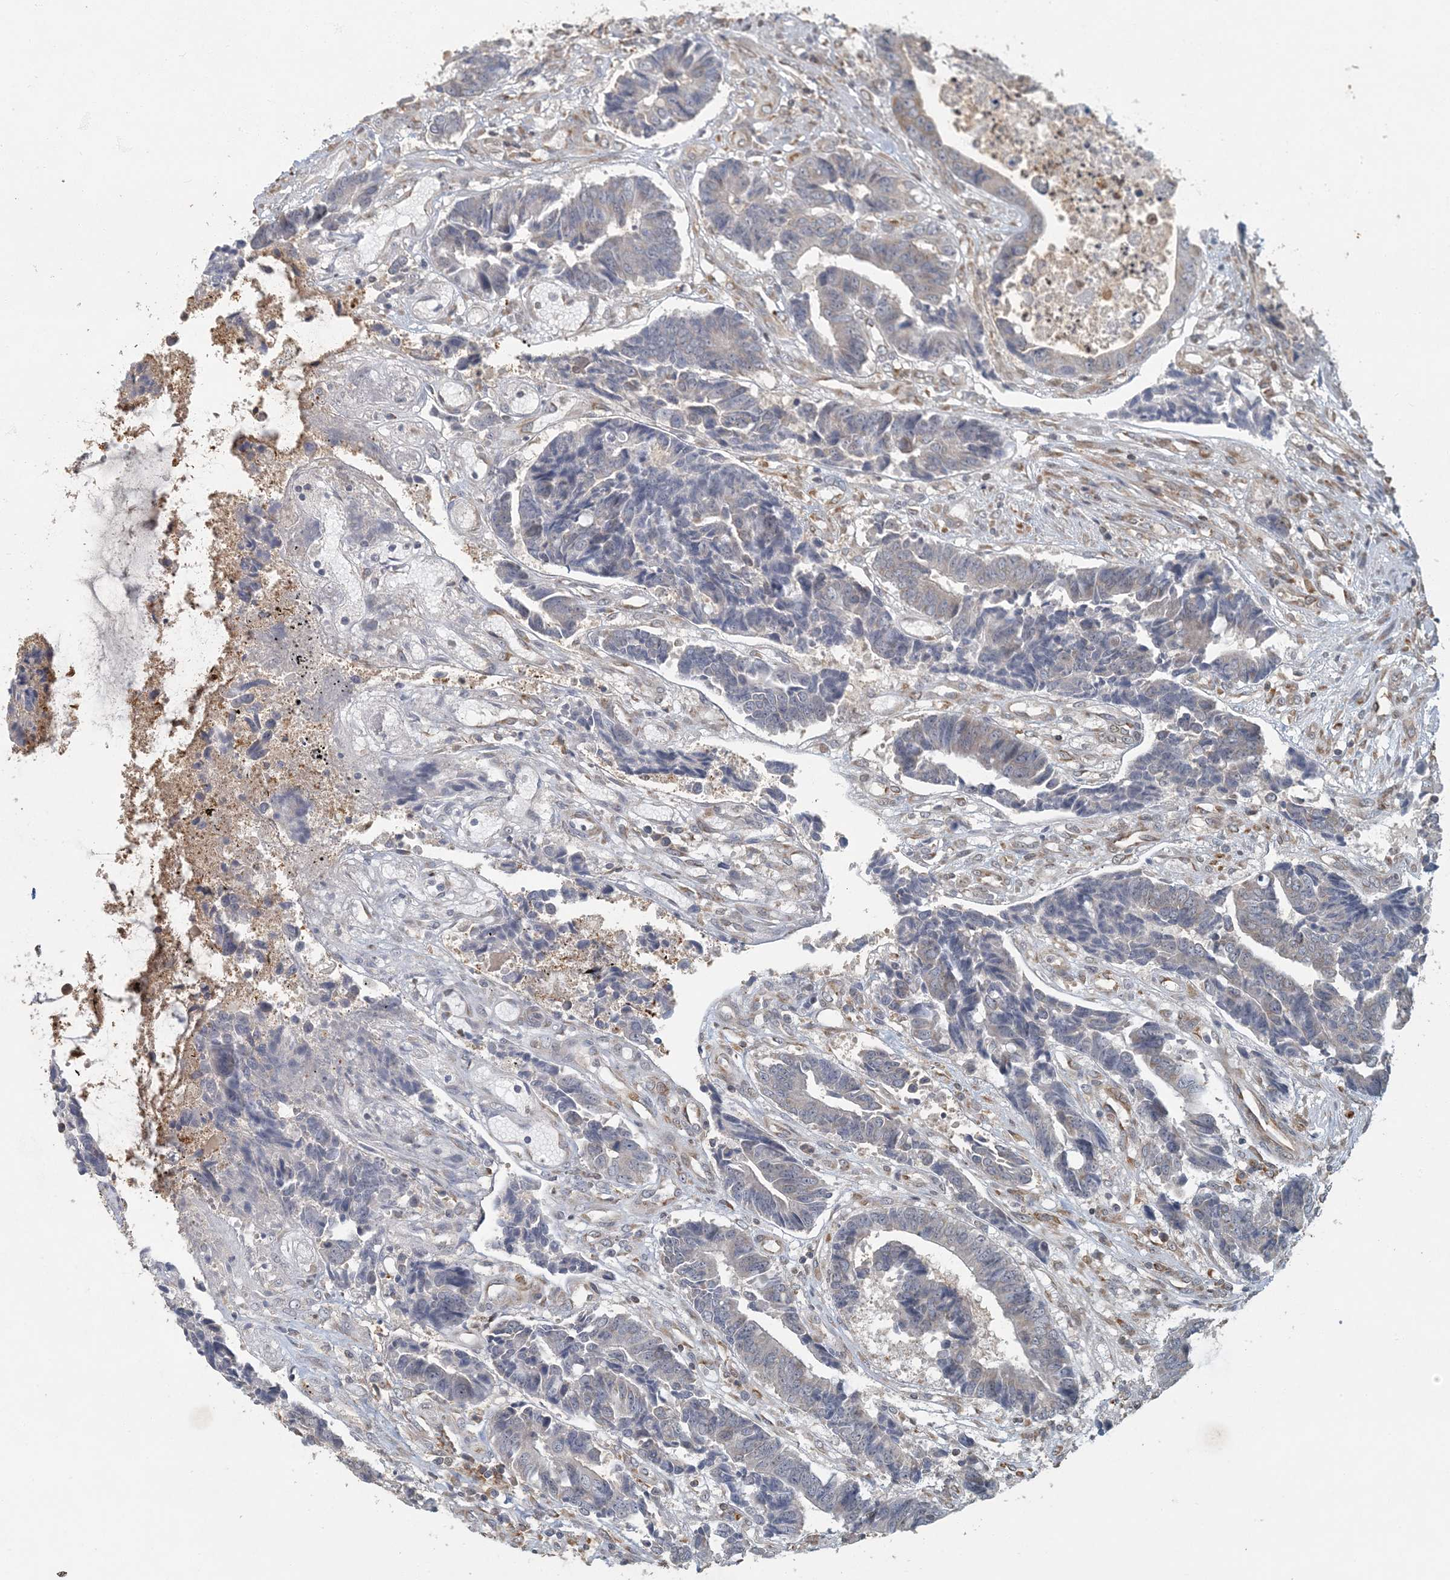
{"staining": {"intensity": "weak", "quantity": "<25%", "location": "cytoplasmic/membranous"}, "tissue": "colorectal cancer", "cell_type": "Tumor cells", "image_type": "cancer", "snomed": [{"axis": "morphology", "description": "Adenocarcinoma, NOS"}, {"axis": "topography", "description": "Rectum"}], "caption": "Immunohistochemistry micrograph of human adenocarcinoma (colorectal) stained for a protein (brown), which exhibits no expression in tumor cells.", "gene": "AK9", "patient": {"sex": "male", "age": 84}}